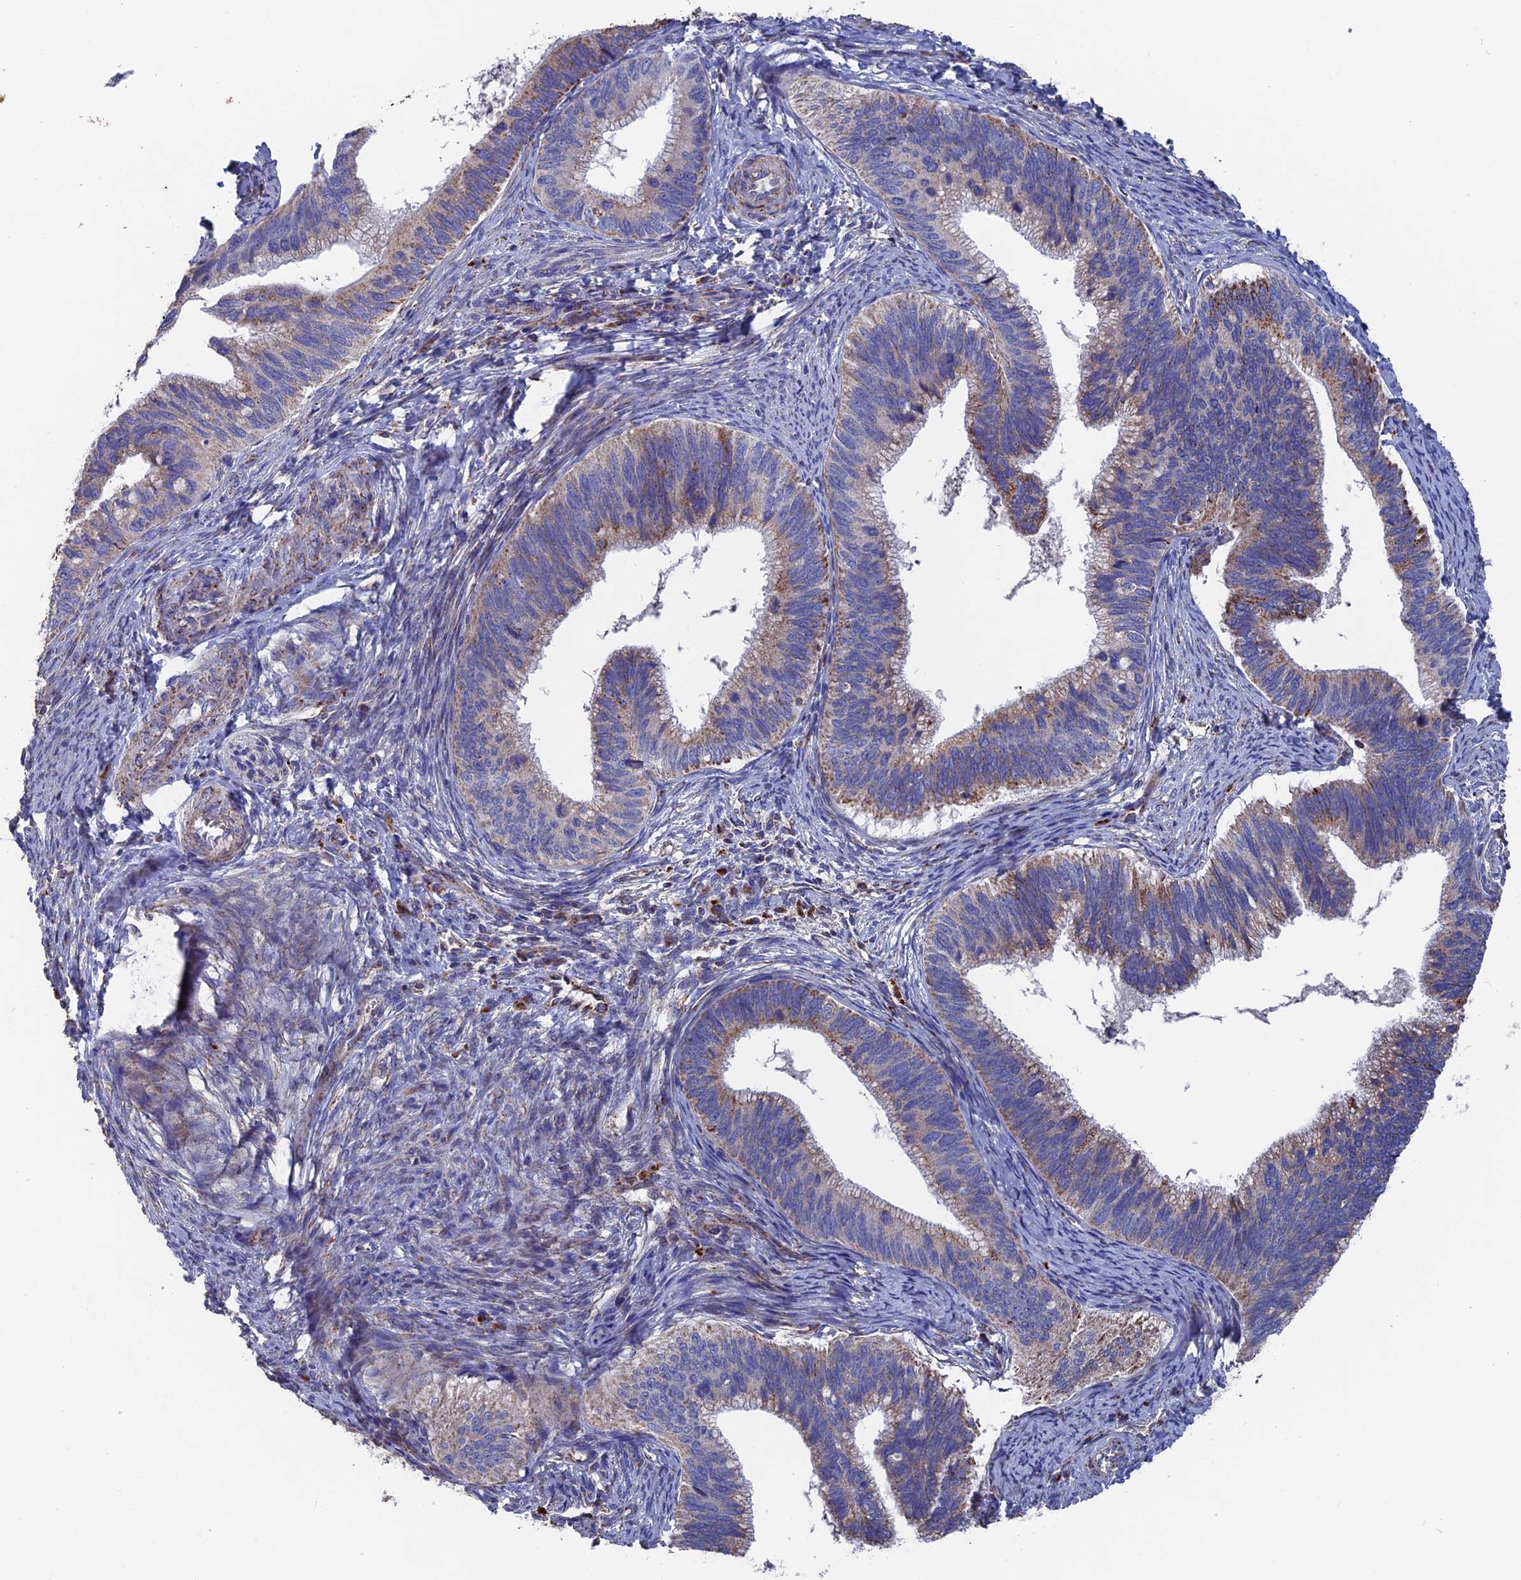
{"staining": {"intensity": "strong", "quantity": "<25%", "location": "cytoplasmic/membranous"}, "tissue": "cervical cancer", "cell_type": "Tumor cells", "image_type": "cancer", "snomed": [{"axis": "morphology", "description": "Adenocarcinoma, NOS"}, {"axis": "topography", "description": "Cervix"}], "caption": "An IHC photomicrograph of neoplastic tissue is shown. Protein staining in brown highlights strong cytoplasmic/membranous positivity in adenocarcinoma (cervical) within tumor cells.", "gene": "TGFA", "patient": {"sex": "female", "age": 42}}